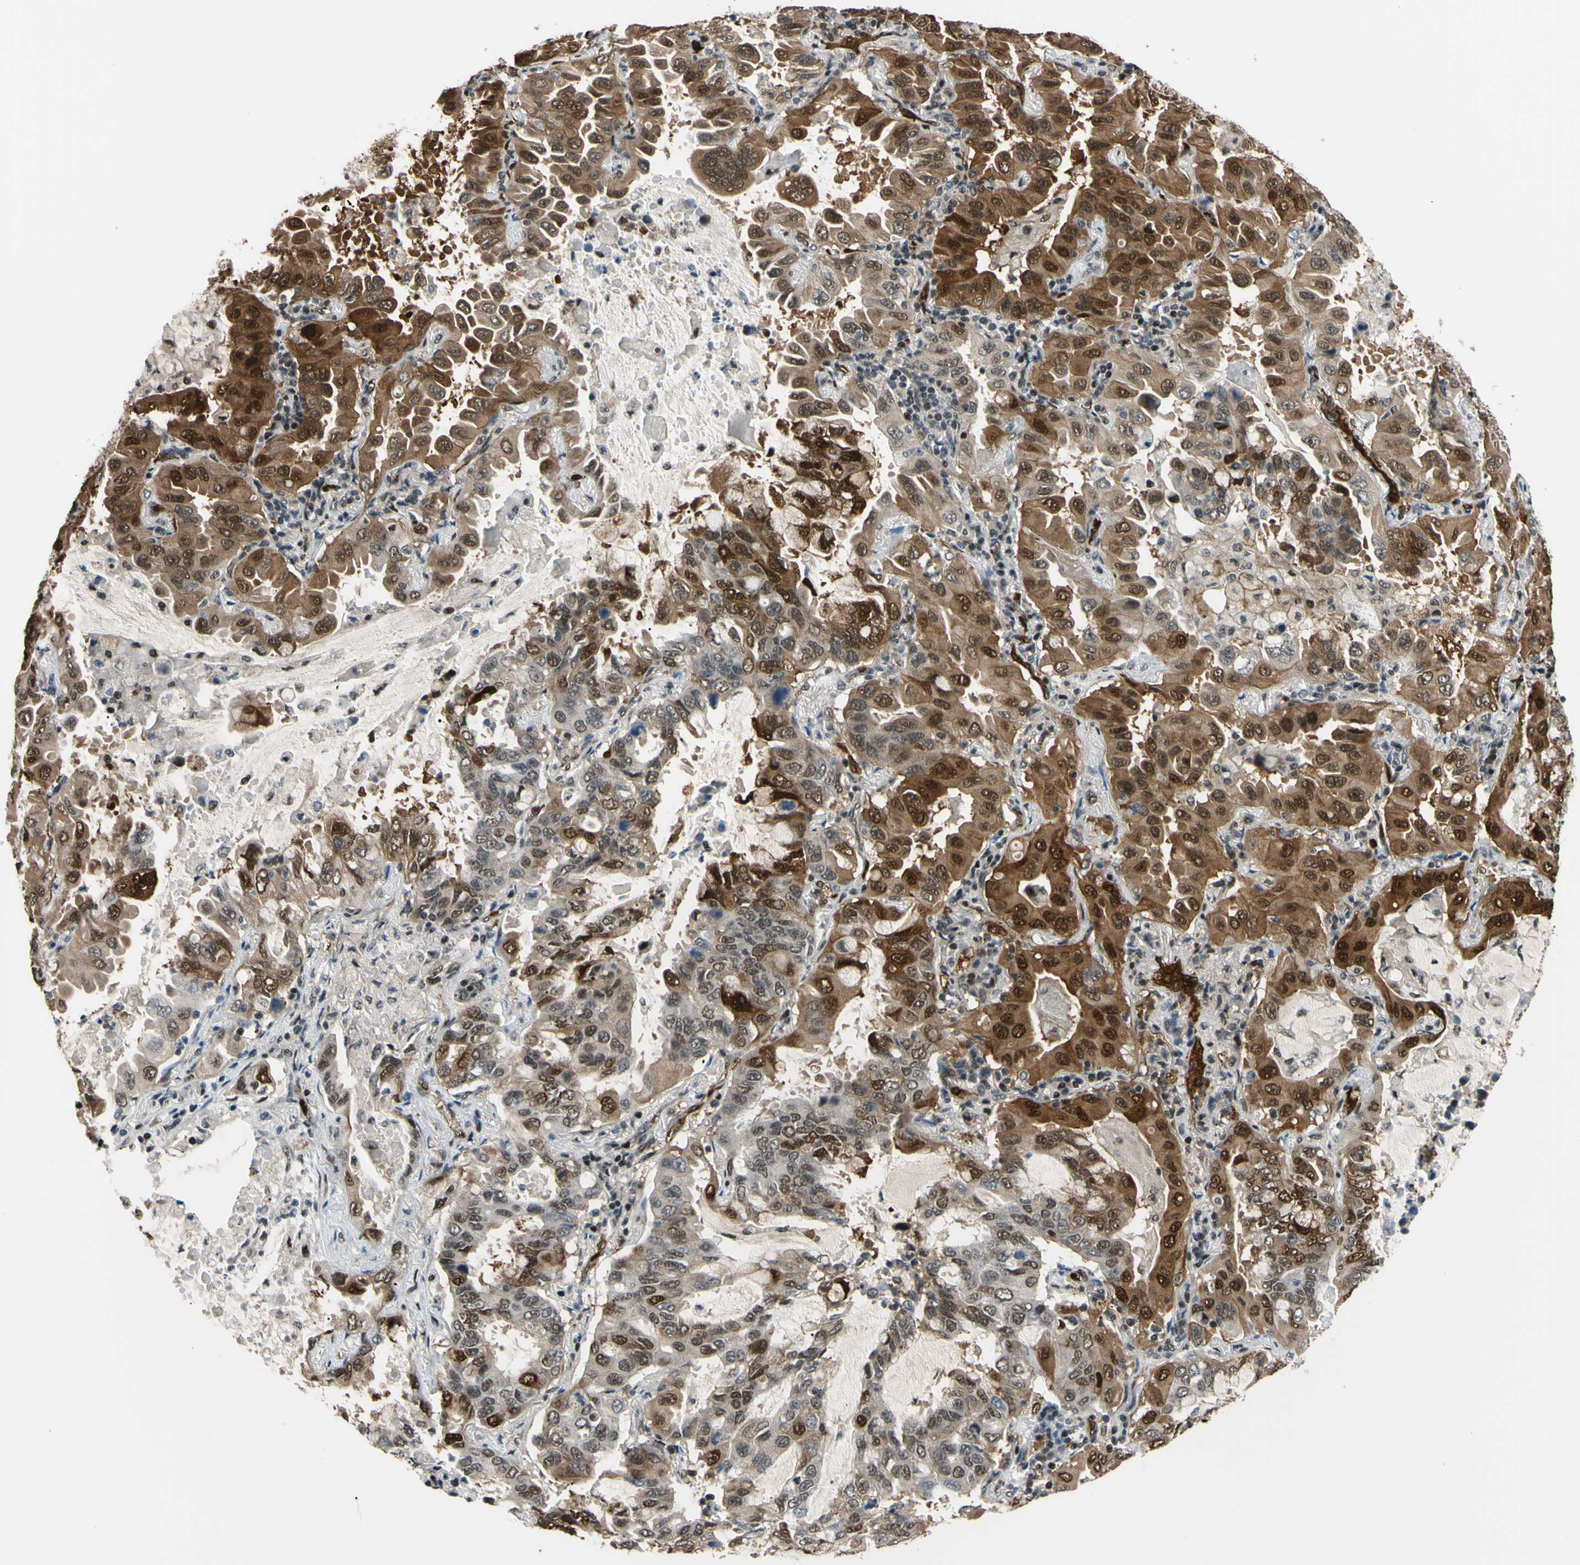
{"staining": {"intensity": "strong", "quantity": ">75%", "location": "cytoplasmic/membranous,nuclear"}, "tissue": "lung cancer", "cell_type": "Tumor cells", "image_type": "cancer", "snomed": [{"axis": "morphology", "description": "Adenocarcinoma, NOS"}, {"axis": "topography", "description": "Lung"}], "caption": "Protein expression analysis of lung cancer (adenocarcinoma) demonstrates strong cytoplasmic/membranous and nuclear expression in about >75% of tumor cells.", "gene": "THAP12", "patient": {"sex": "male", "age": 64}}